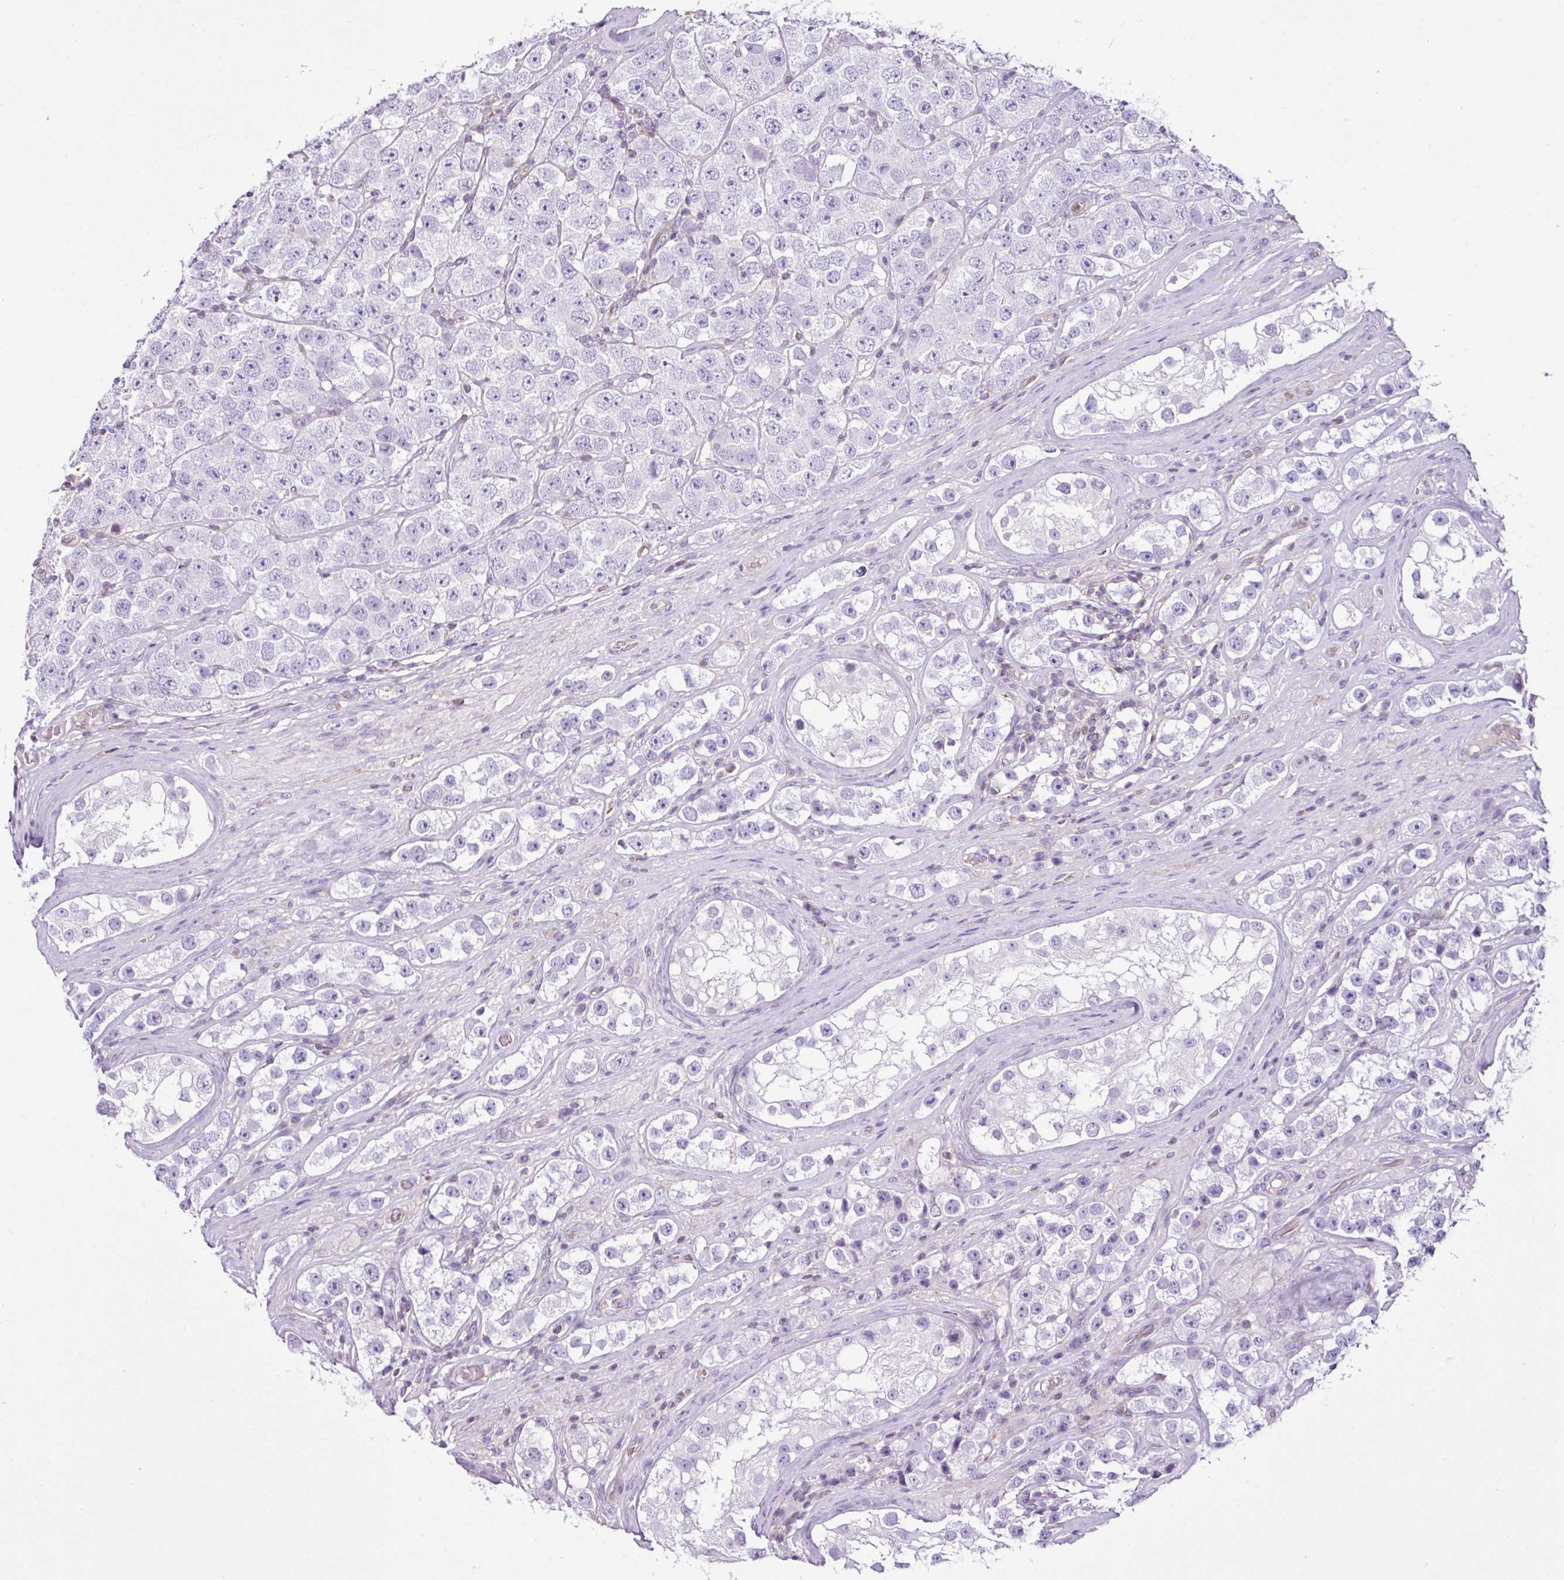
{"staining": {"intensity": "negative", "quantity": "none", "location": "none"}, "tissue": "testis cancer", "cell_type": "Tumor cells", "image_type": "cancer", "snomed": [{"axis": "morphology", "description": "Seminoma, NOS"}, {"axis": "topography", "description": "Testis"}], "caption": "Immunohistochemistry image of neoplastic tissue: seminoma (testis) stained with DAB displays no significant protein staining in tumor cells.", "gene": "EME2", "patient": {"sex": "male", "age": 28}}